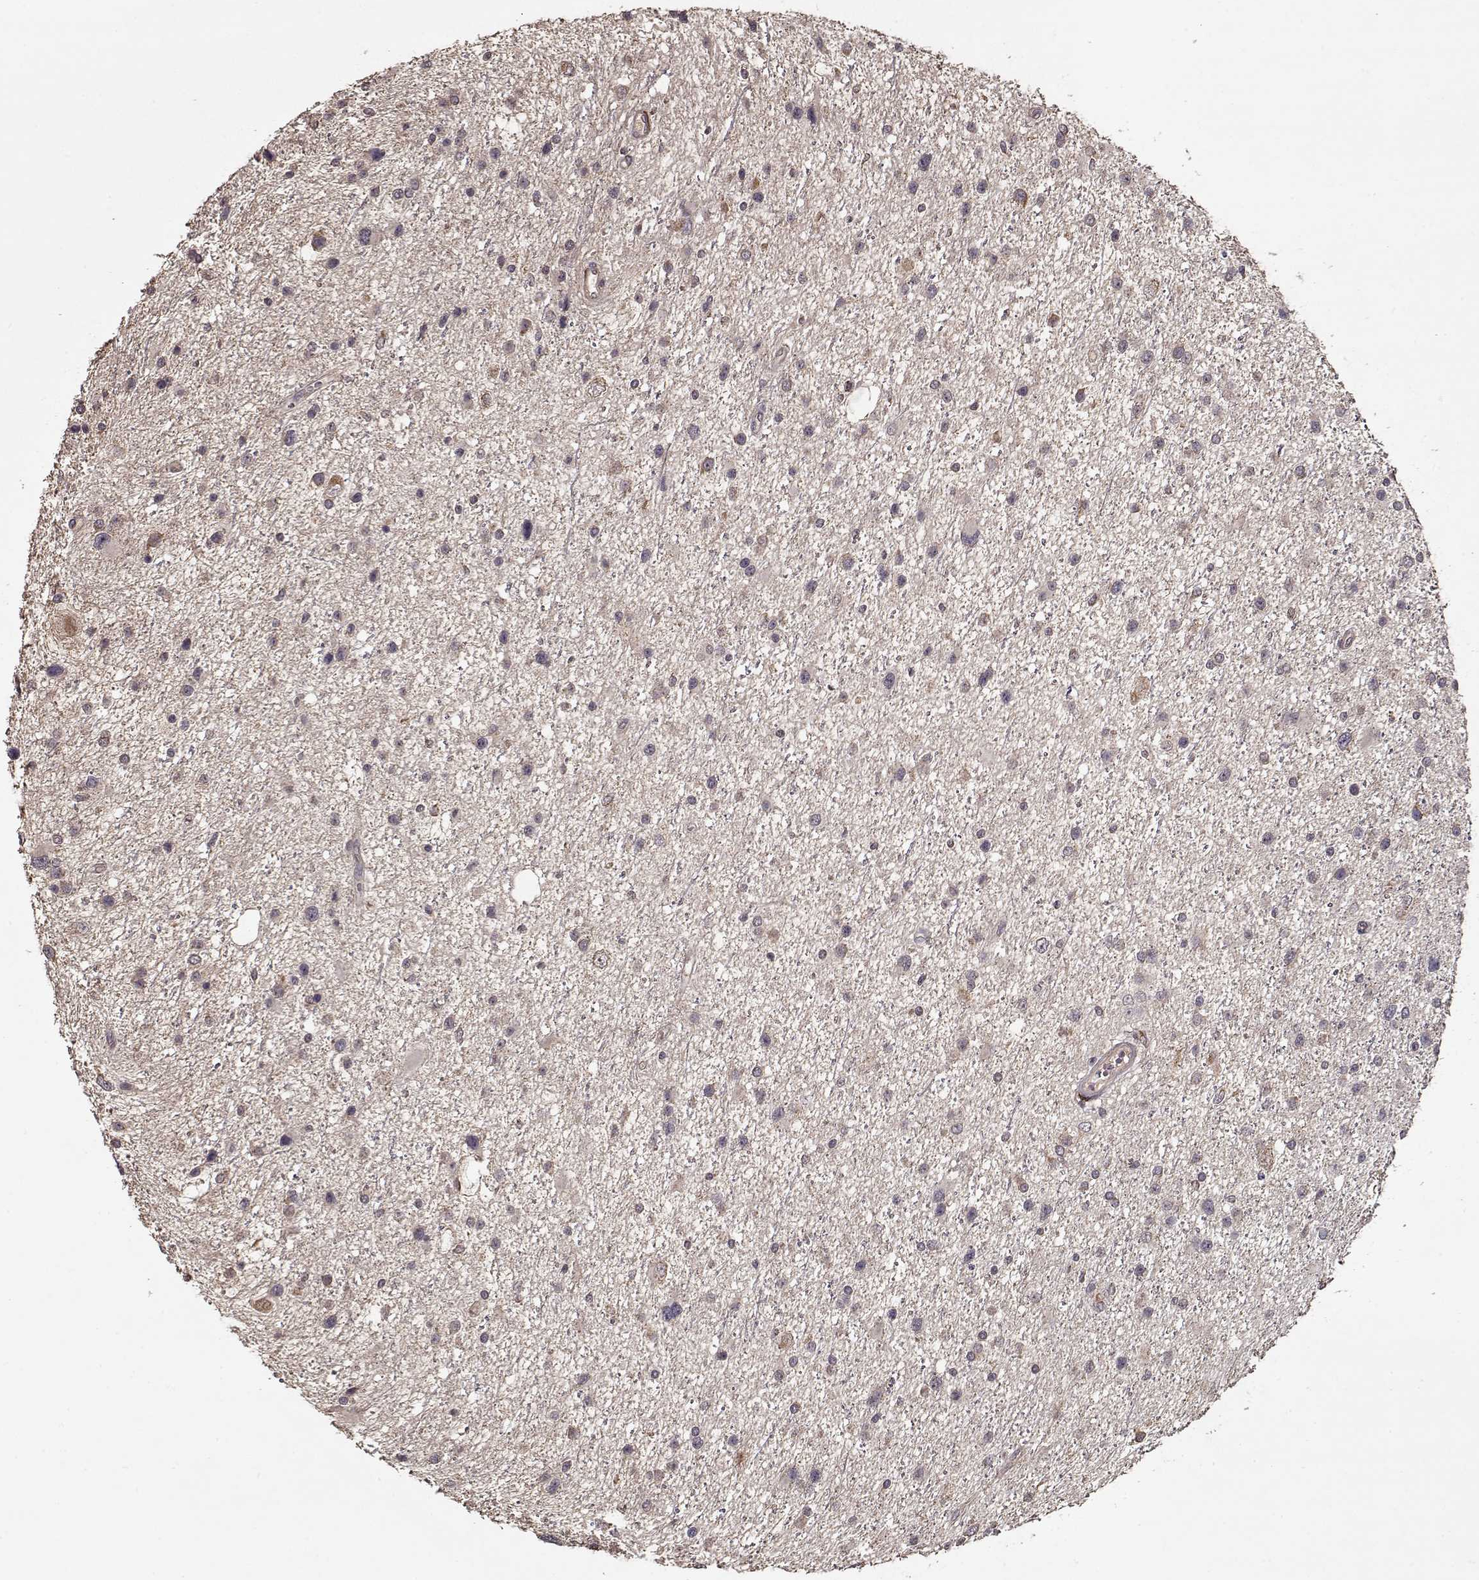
{"staining": {"intensity": "negative", "quantity": "none", "location": "none"}, "tissue": "glioma", "cell_type": "Tumor cells", "image_type": "cancer", "snomed": [{"axis": "morphology", "description": "Glioma, malignant, Low grade"}, {"axis": "topography", "description": "Brain"}], "caption": "An immunohistochemistry (IHC) micrograph of glioma is shown. There is no staining in tumor cells of glioma.", "gene": "IMMP1L", "patient": {"sex": "female", "age": 32}}